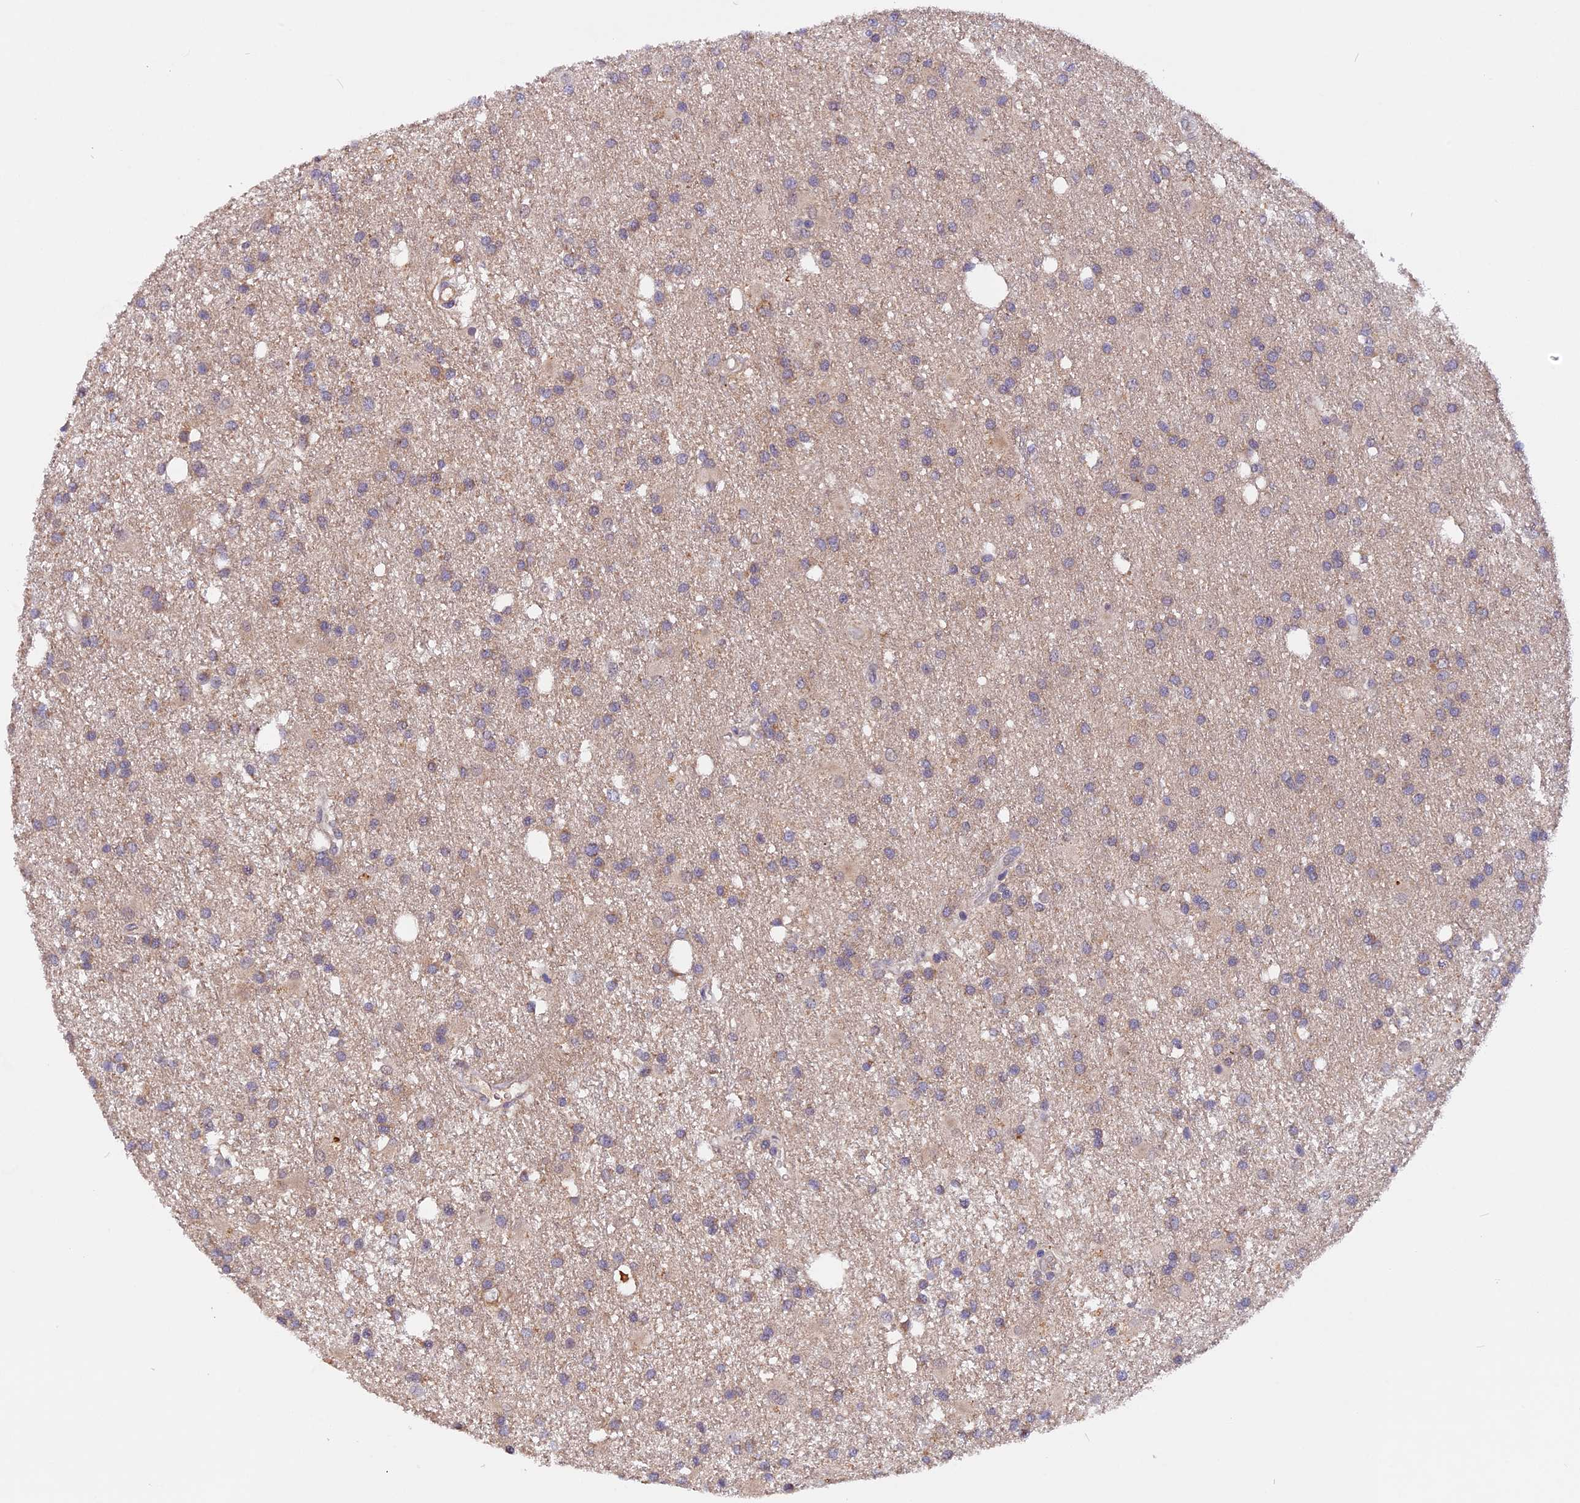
{"staining": {"intensity": "weak", "quantity": "25%-75%", "location": "cytoplasmic/membranous"}, "tissue": "glioma", "cell_type": "Tumor cells", "image_type": "cancer", "snomed": [{"axis": "morphology", "description": "Glioma, malignant, High grade"}, {"axis": "topography", "description": "Brain"}], "caption": "Weak cytoplasmic/membranous positivity is present in approximately 25%-75% of tumor cells in glioma. Nuclei are stained in blue.", "gene": "MARK4", "patient": {"sex": "male", "age": 77}}